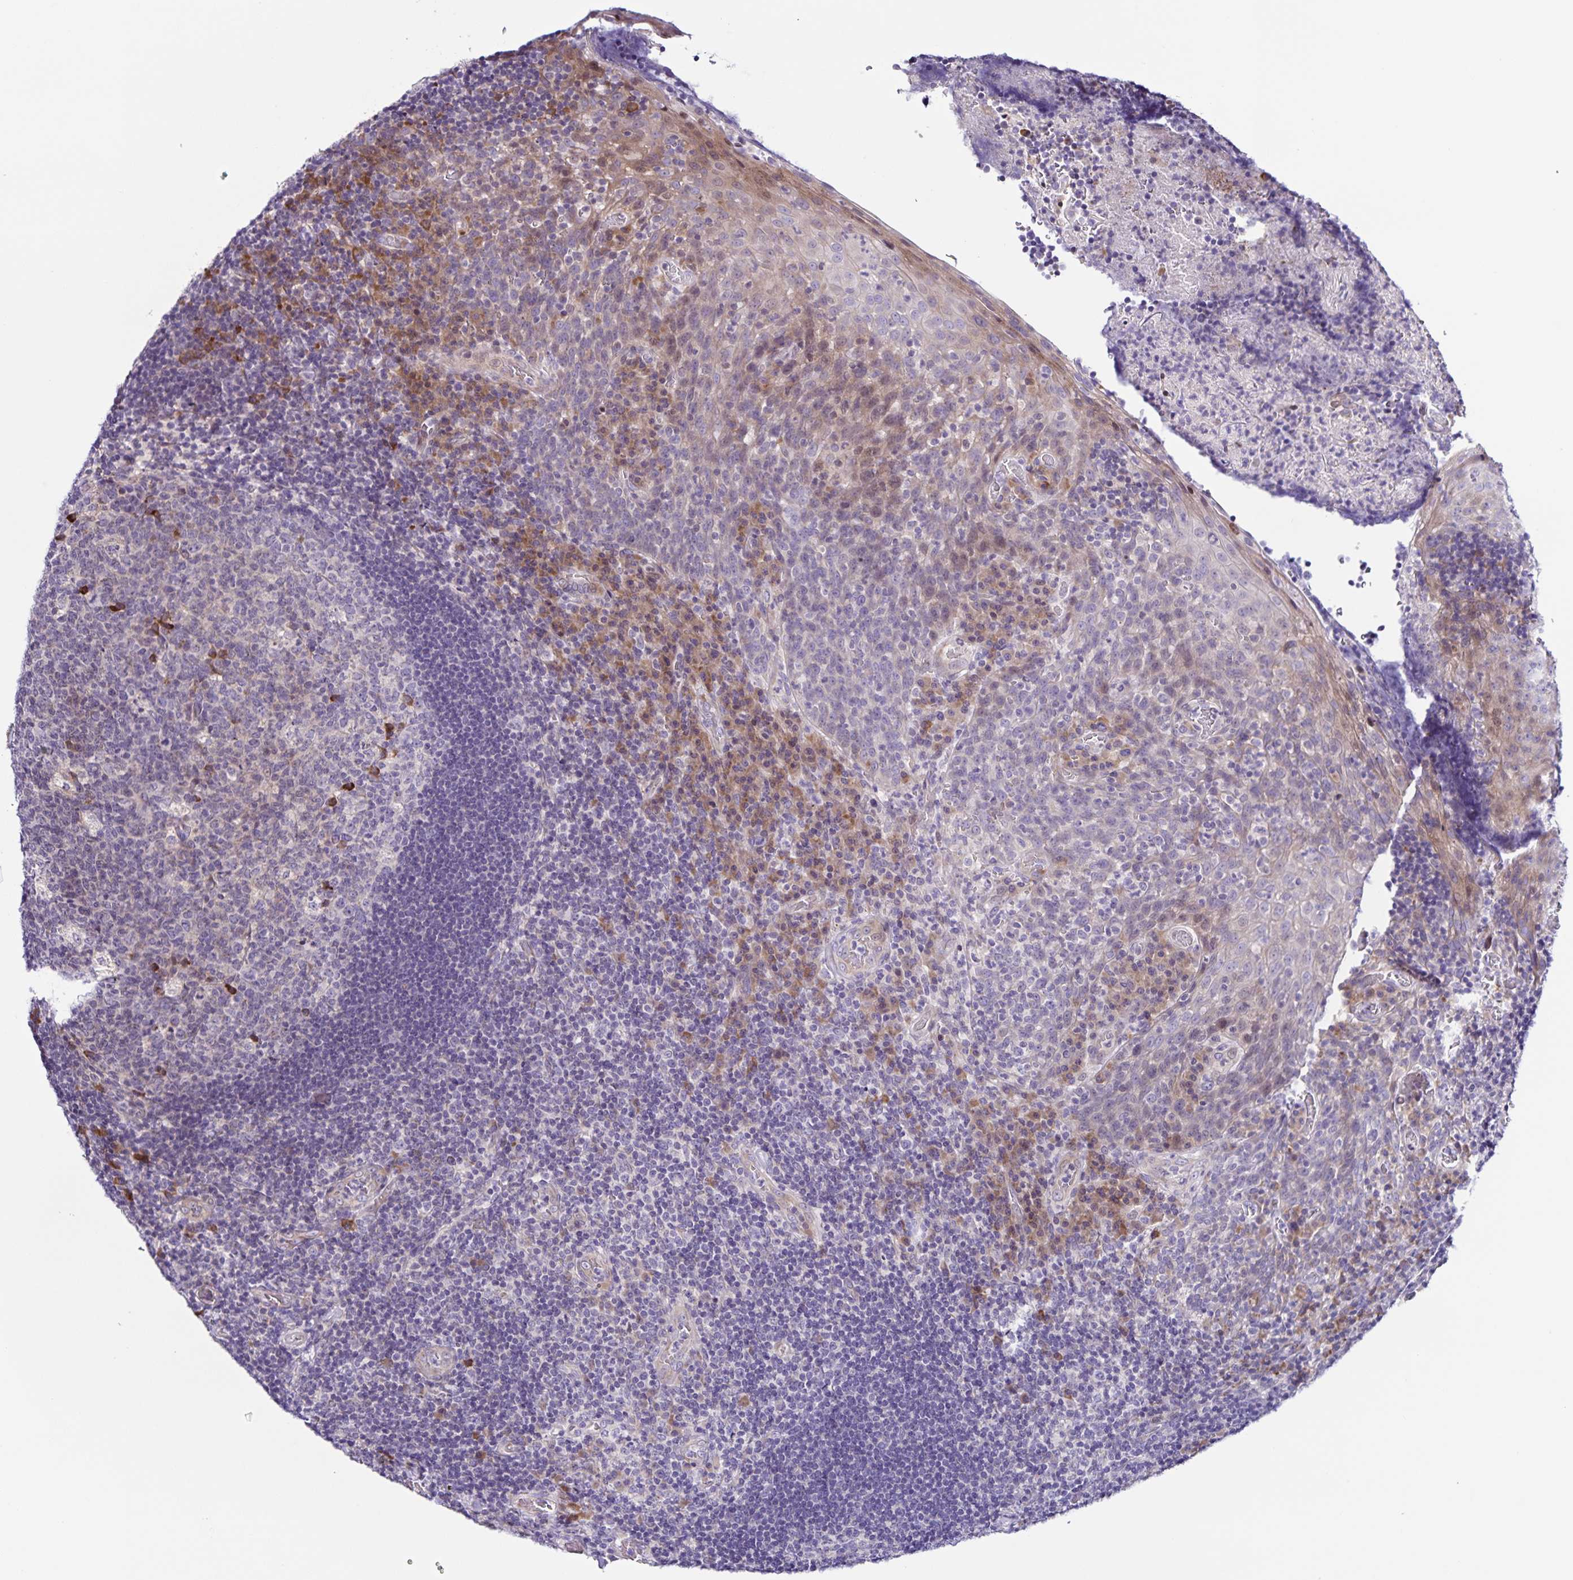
{"staining": {"intensity": "moderate", "quantity": "<25%", "location": "cytoplasmic/membranous"}, "tissue": "tonsil", "cell_type": "Germinal center cells", "image_type": "normal", "snomed": [{"axis": "morphology", "description": "Normal tissue, NOS"}, {"axis": "topography", "description": "Tonsil"}], "caption": "A low amount of moderate cytoplasmic/membranous positivity is present in about <25% of germinal center cells in benign tonsil.", "gene": "RNFT2", "patient": {"sex": "male", "age": 17}}